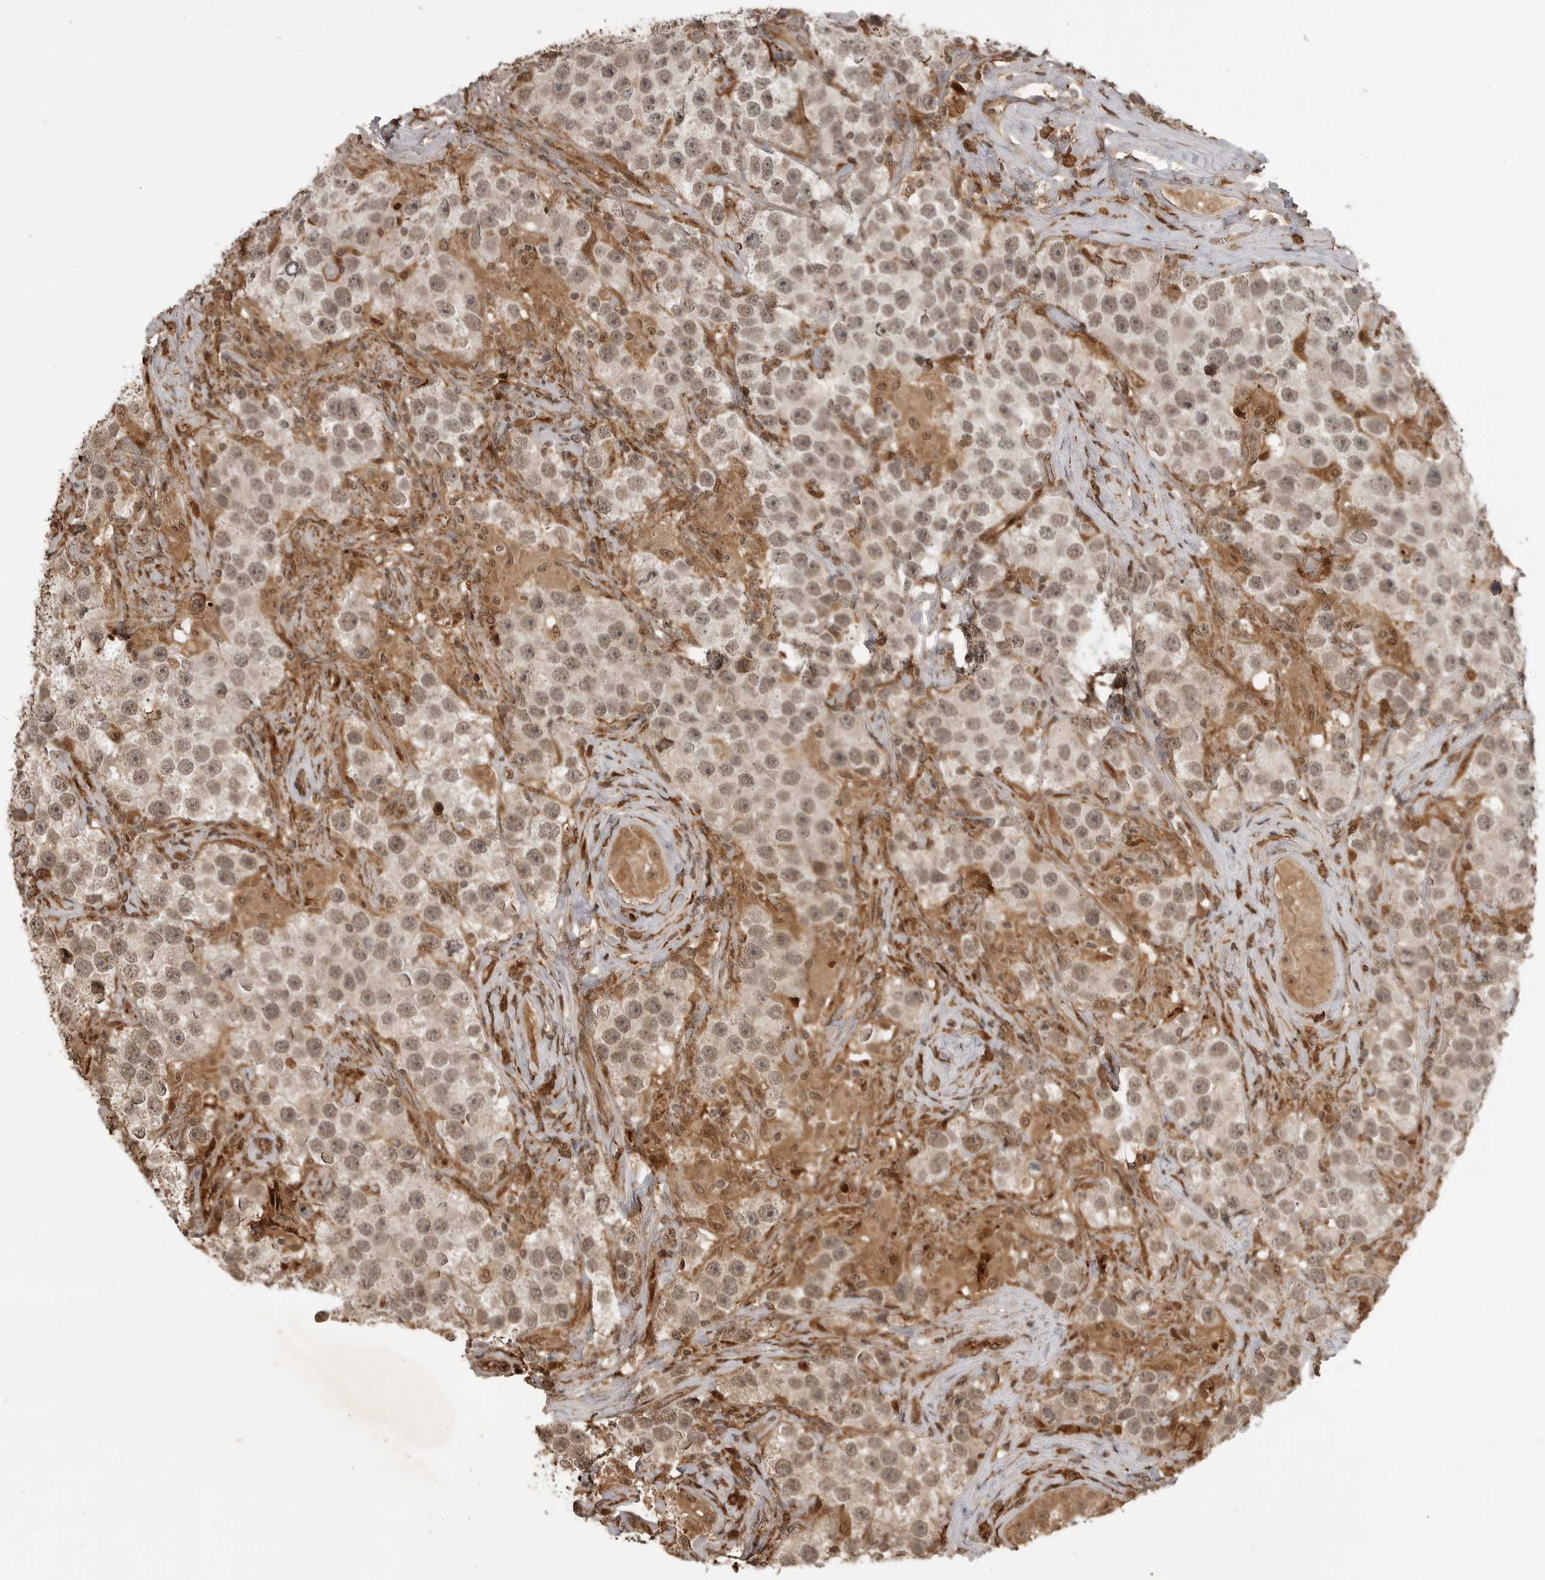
{"staining": {"intensity": "weak", "quantity": "25%-75%", "location": "cytoplasmic/membranous,nuclear"}, "tissue": "testis cancer", "cell_type": "Tumor cells", "image_type": "cancer", "snomed": [{"axis": "morphology", "description": "Seminoma, NOS"}, {"axis": "topography", "description": "Testis"}], "caption": "A micrograph showing weak cytoplasmic/membranous and nuclear positivity in approximately 25%-75% of tumor cells in seminoma (testis), as visualized by brown immunohistochemical staining.", "gene": "BMP2K", "patient": {"sex": "male", "age": 49}}